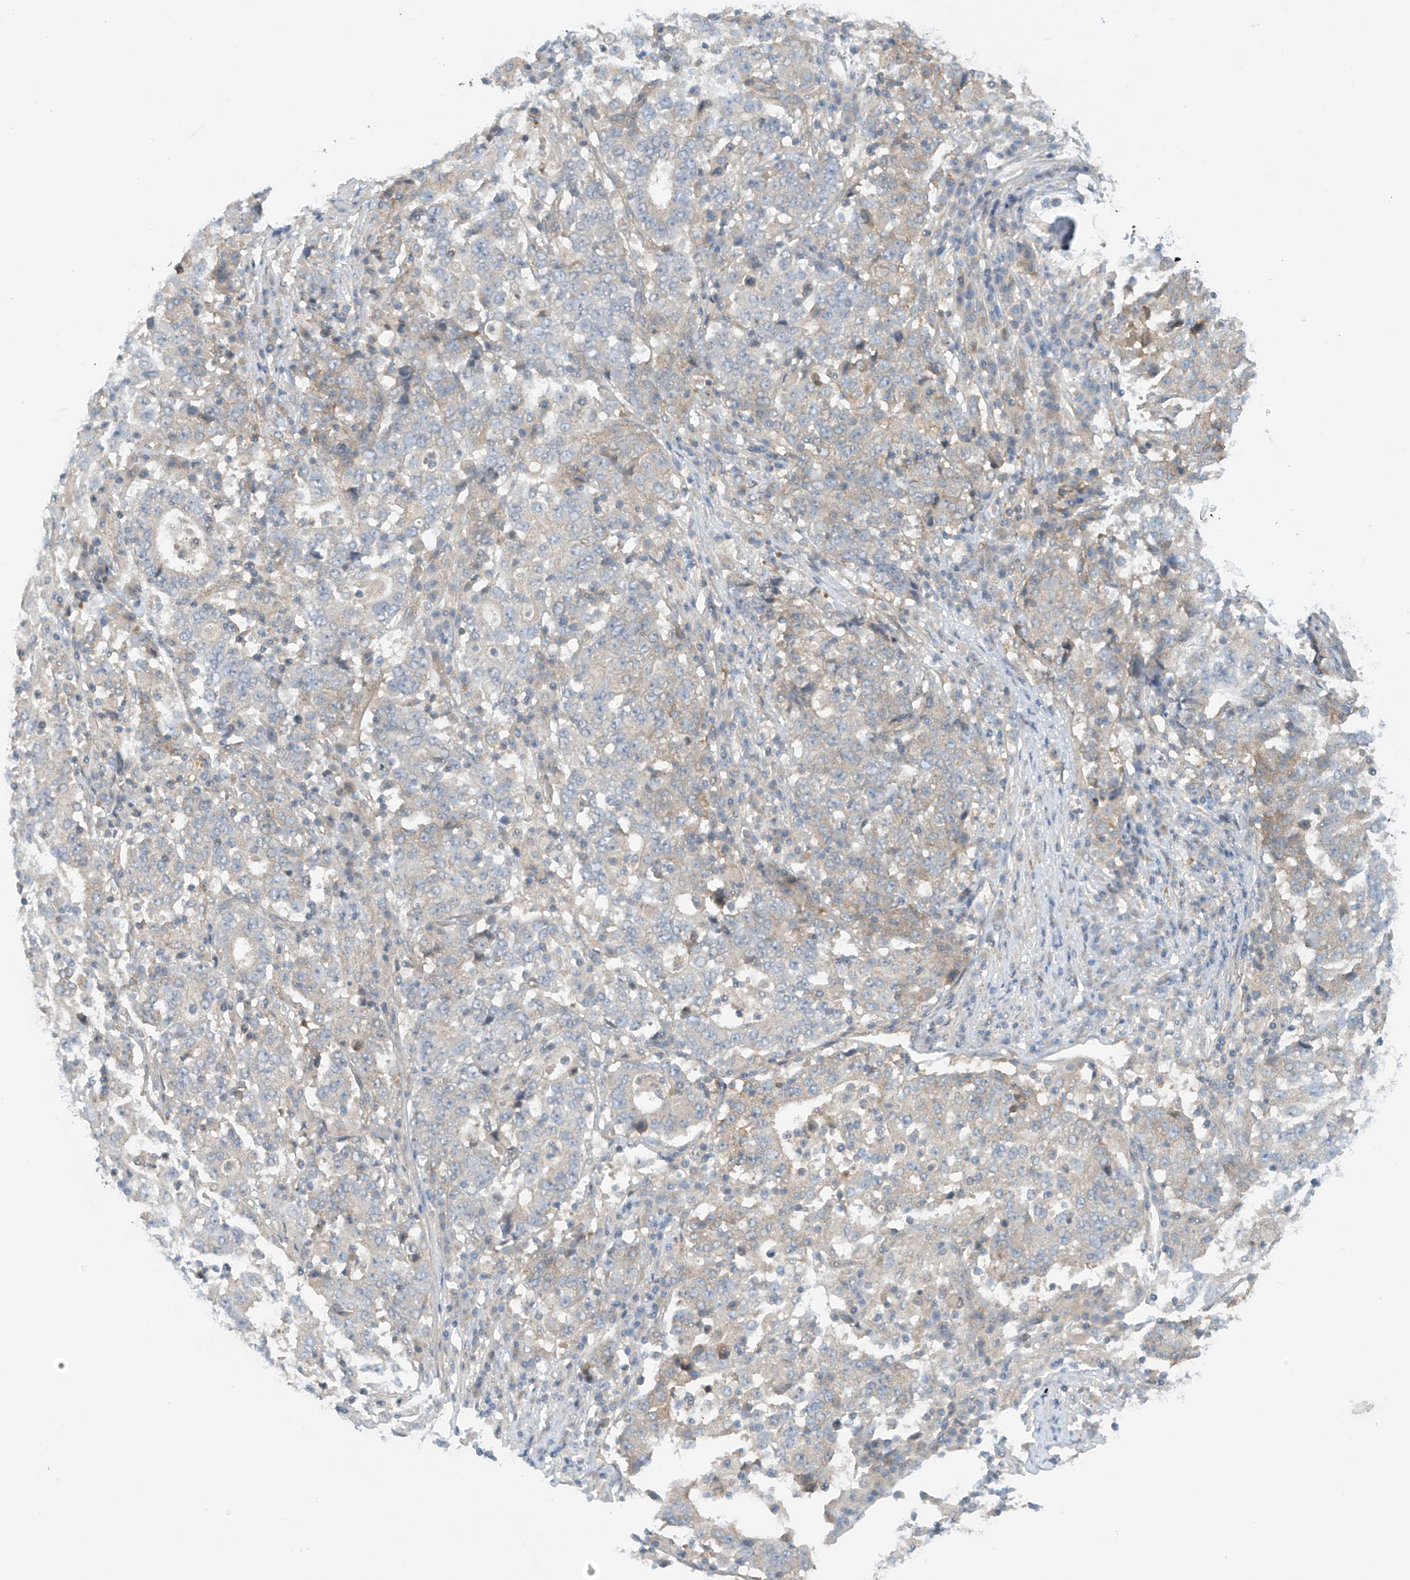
{"staining": {"intensity": "negative", "quantity": "none", "location": "none"}, "tissue": "stomach cancer", "cell_type": "Tumor cells", "image_type": "cancer", "snomed": [{"axis": "morphology", "description": "Adenocarcinoma, NOS"}, {"axis": "topography", "description": "Stomach"}], "caption": "Photomicrograph shows no protein positivity in tumor cells of stomach cancer tissue.", "gene": "FSD1L", "patient": {"sex": "male", "age": 59}}